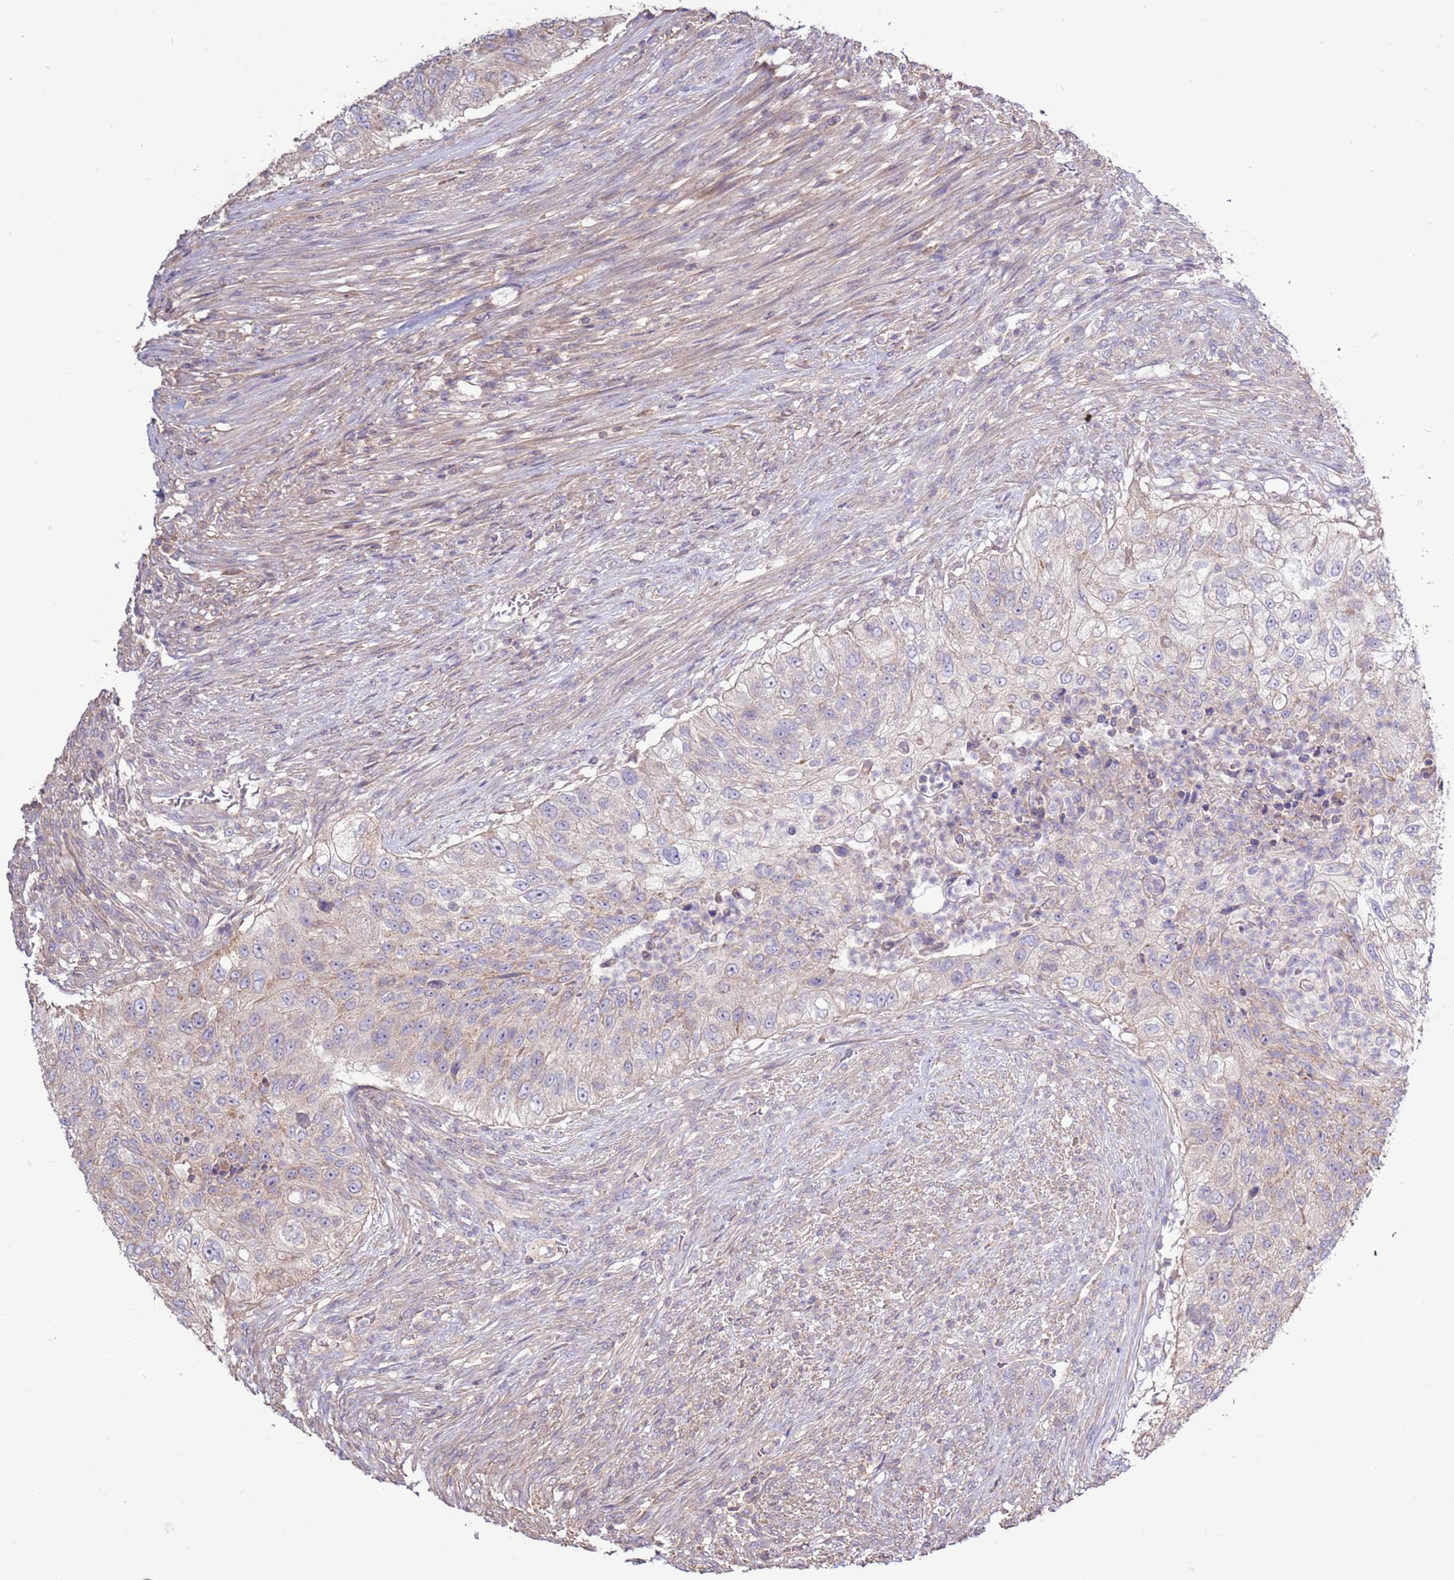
{"staining": {"intensity": "negative", "quantity": "none", "location": "none"}, "tissue": "urothelial cancer", "cell_type": "Tumor cells", "image_type": "cancer", "snomed": [{"axis": "morphology", "description": "Urothelial carcinoma, High grade"}, {"axis": "topography", "description": "Urinary bladder"}], "caption": "High-grade urothelial carcinoma stained for a protein using immunohistochemistry demonstrates no staining tumor cells.", "gene": "EVA1B", "patient": {"sex": "female", "age": 60}}